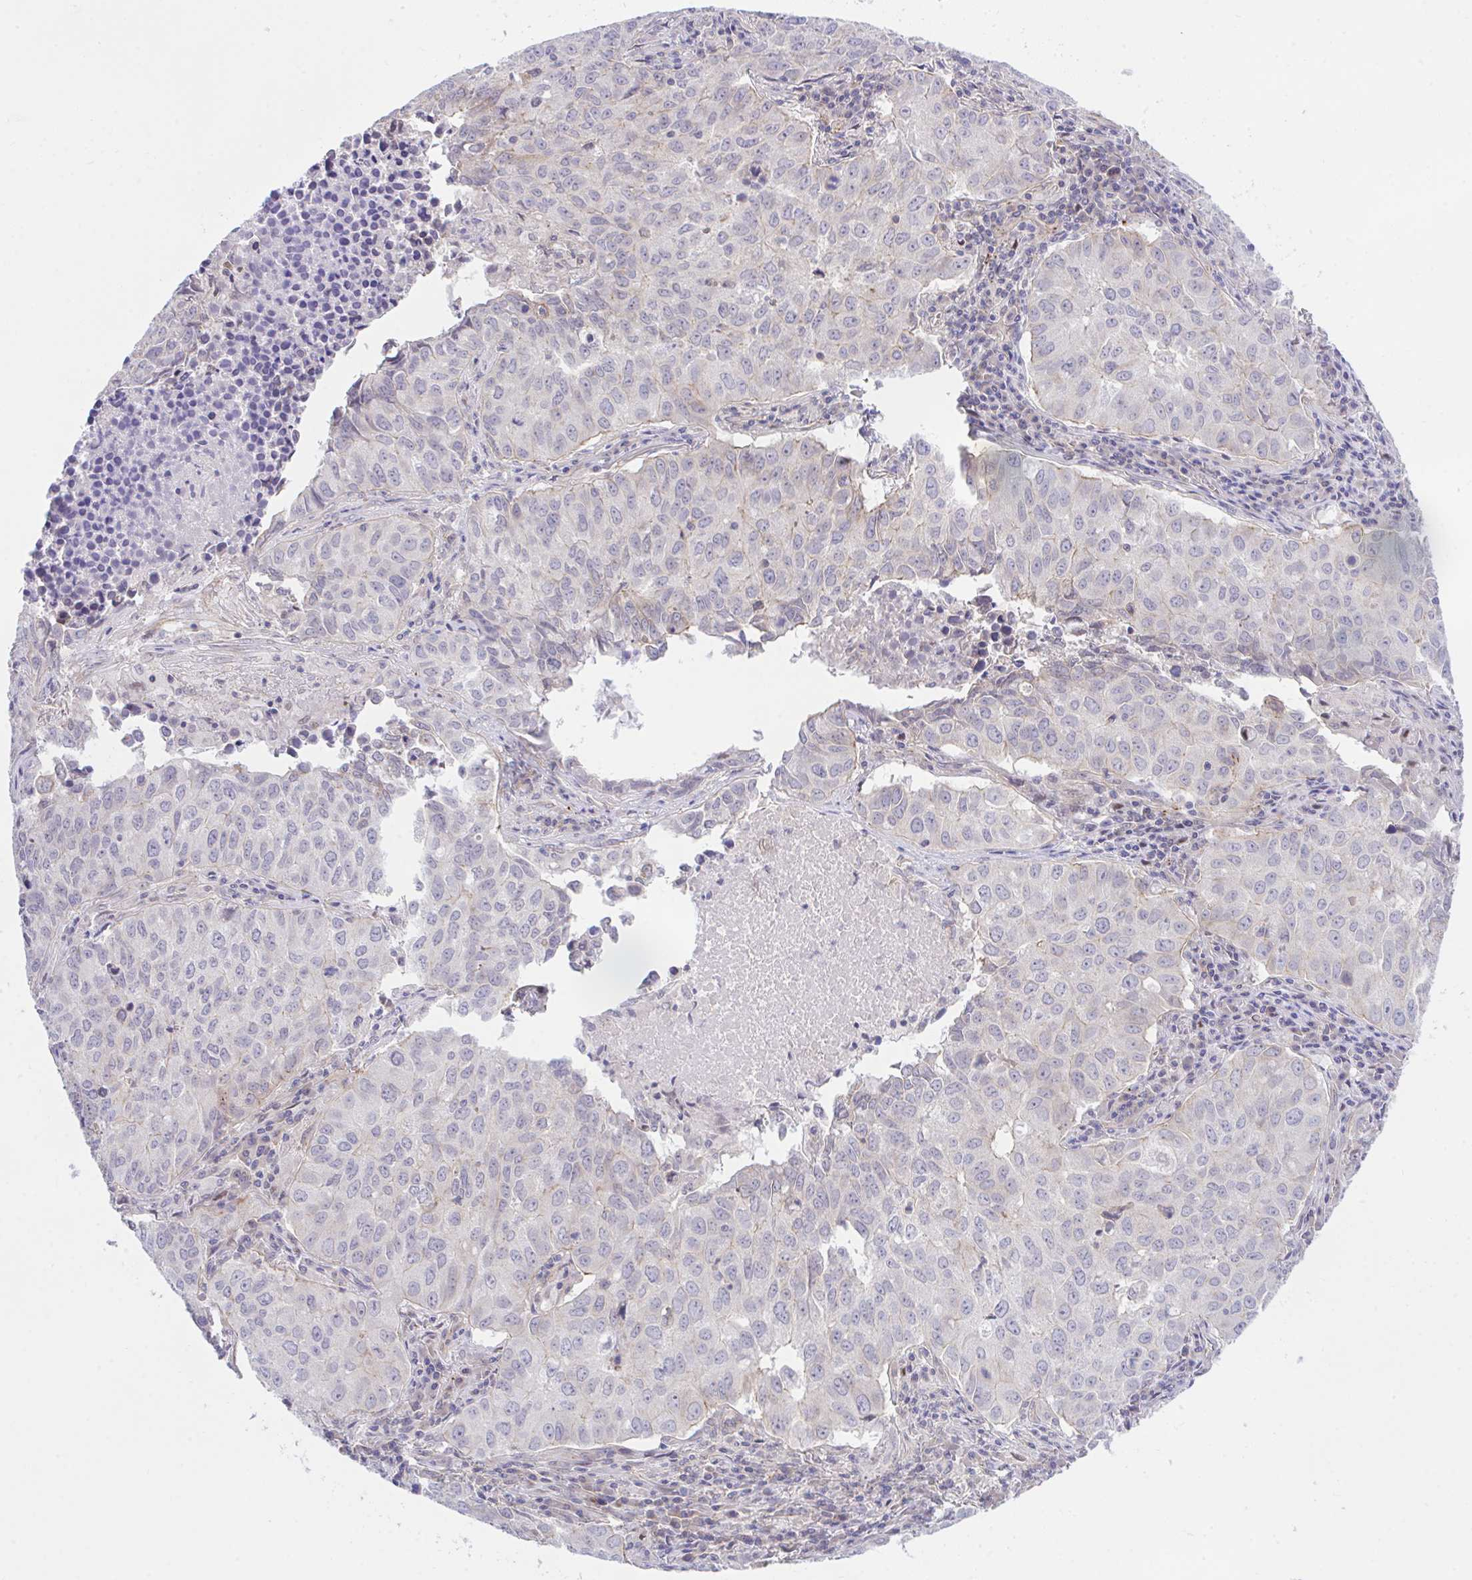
{"staining": {"intensity": "negative", "quantity": "none", "location": "none"}, "tissue": "lung cancer", "cell_type": "Tumor cells", "image_type": "cancer", "snomed": [{"axis": "morphology", "description": "Adenocarcinoma, NOS"}, {"axis": "topography", "description": "Lung"}], "caption": "Immunohistochemistry (IHC) of adenocarcinoma (lung) shows no staining in tumor cells.", "gene": "ZBED3", "patient": {"sex": "female", "age": 50}}